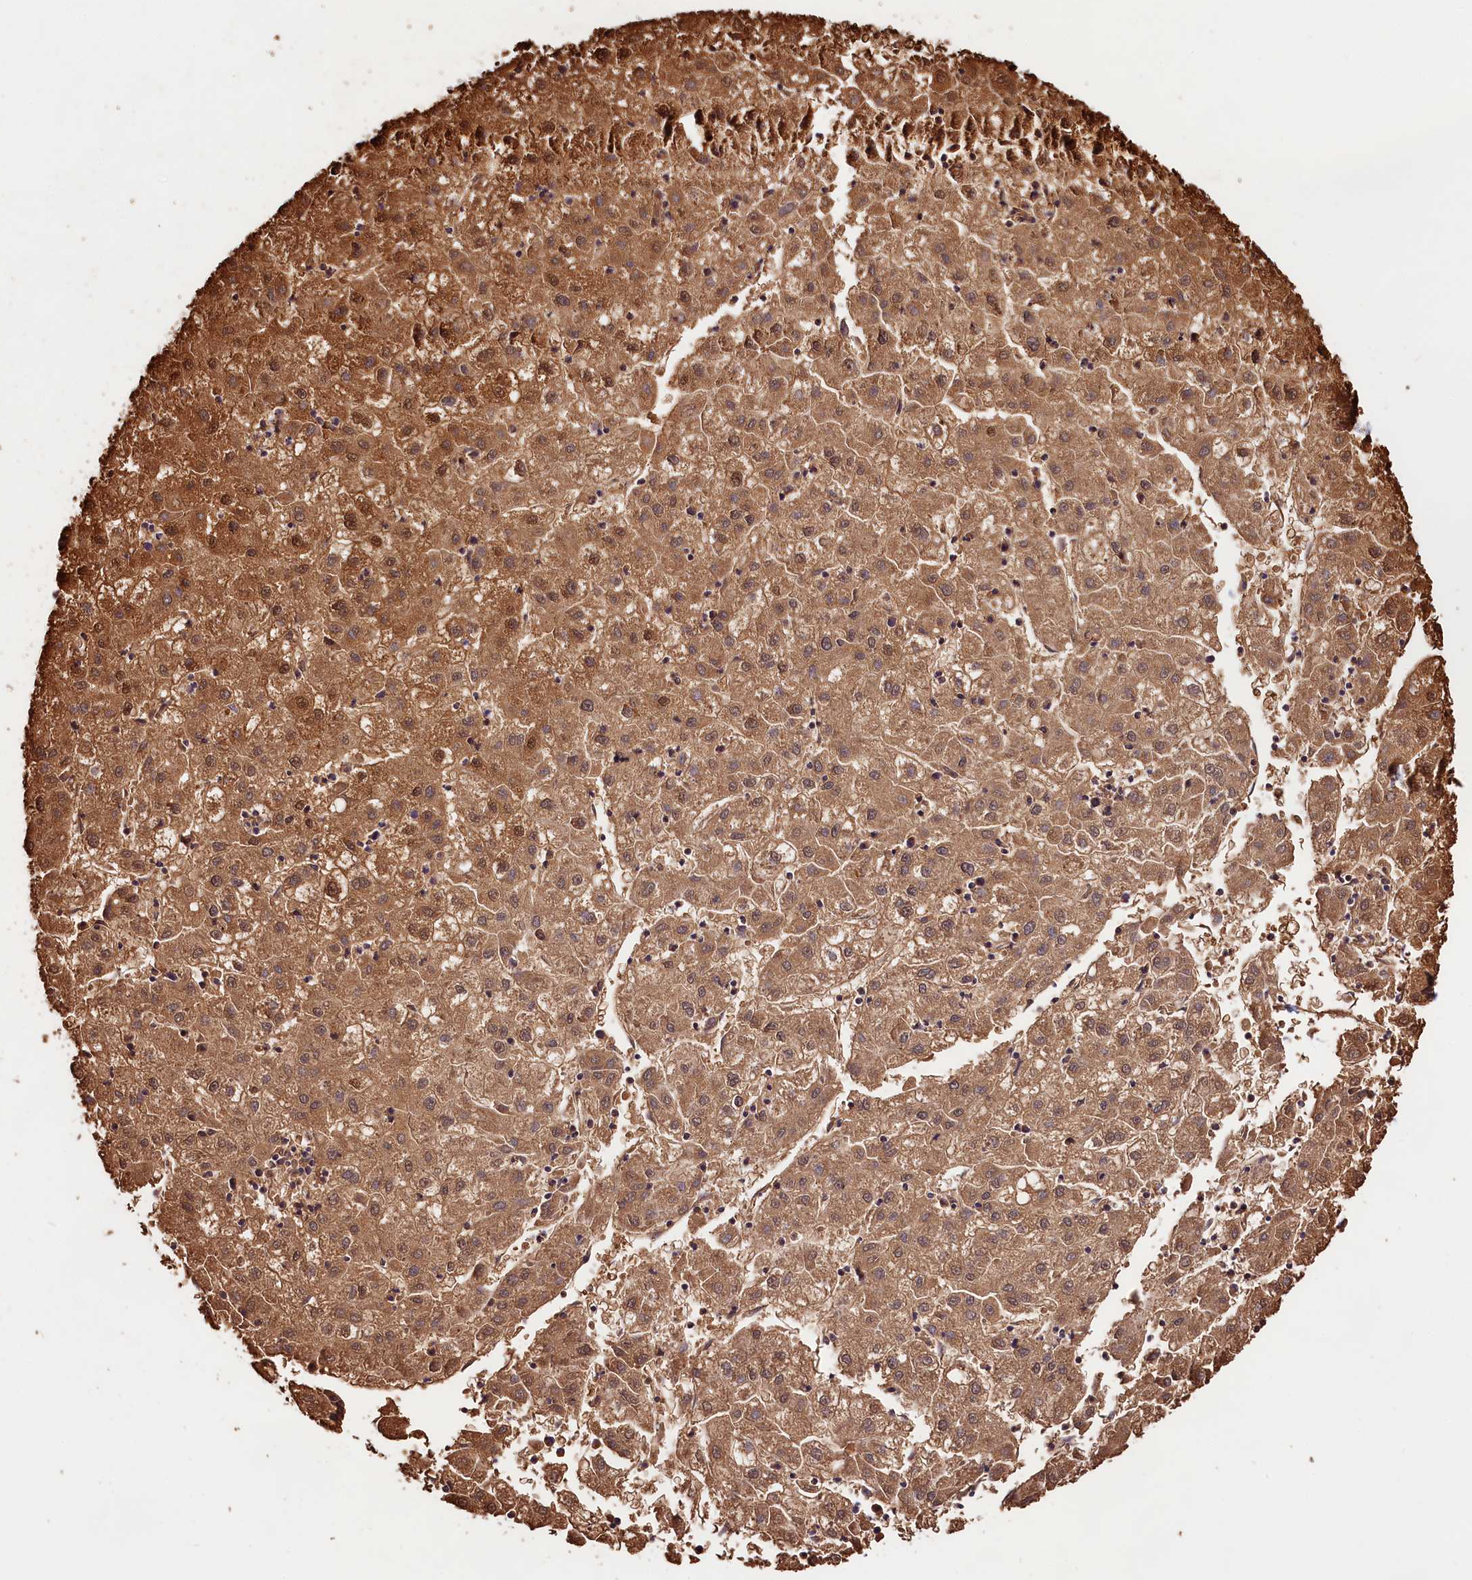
{"staining": {"intensity": "moderate", "quantity": ">75%", "location": "cytoplasmic/membranous"}, "tissue": "liver cancer", "cell_type": "Tumor cells", "image_type": "cancer", "snomed": [{"axis": "morphology", "description": "Carcinoma, Hepatocellular, NOS"}, {"axis": "topography", "description": "Liver"}], "caption": "Approximately >75% of tumor cells in human liver cancer (hepatocellular carcinoma) reveal moderate cytoplasmic/membranous protein positivity as visualized by brown immunohistochemical staining.", "gene": "SPG11", "patient": {"sex": "male", "age": 72}}